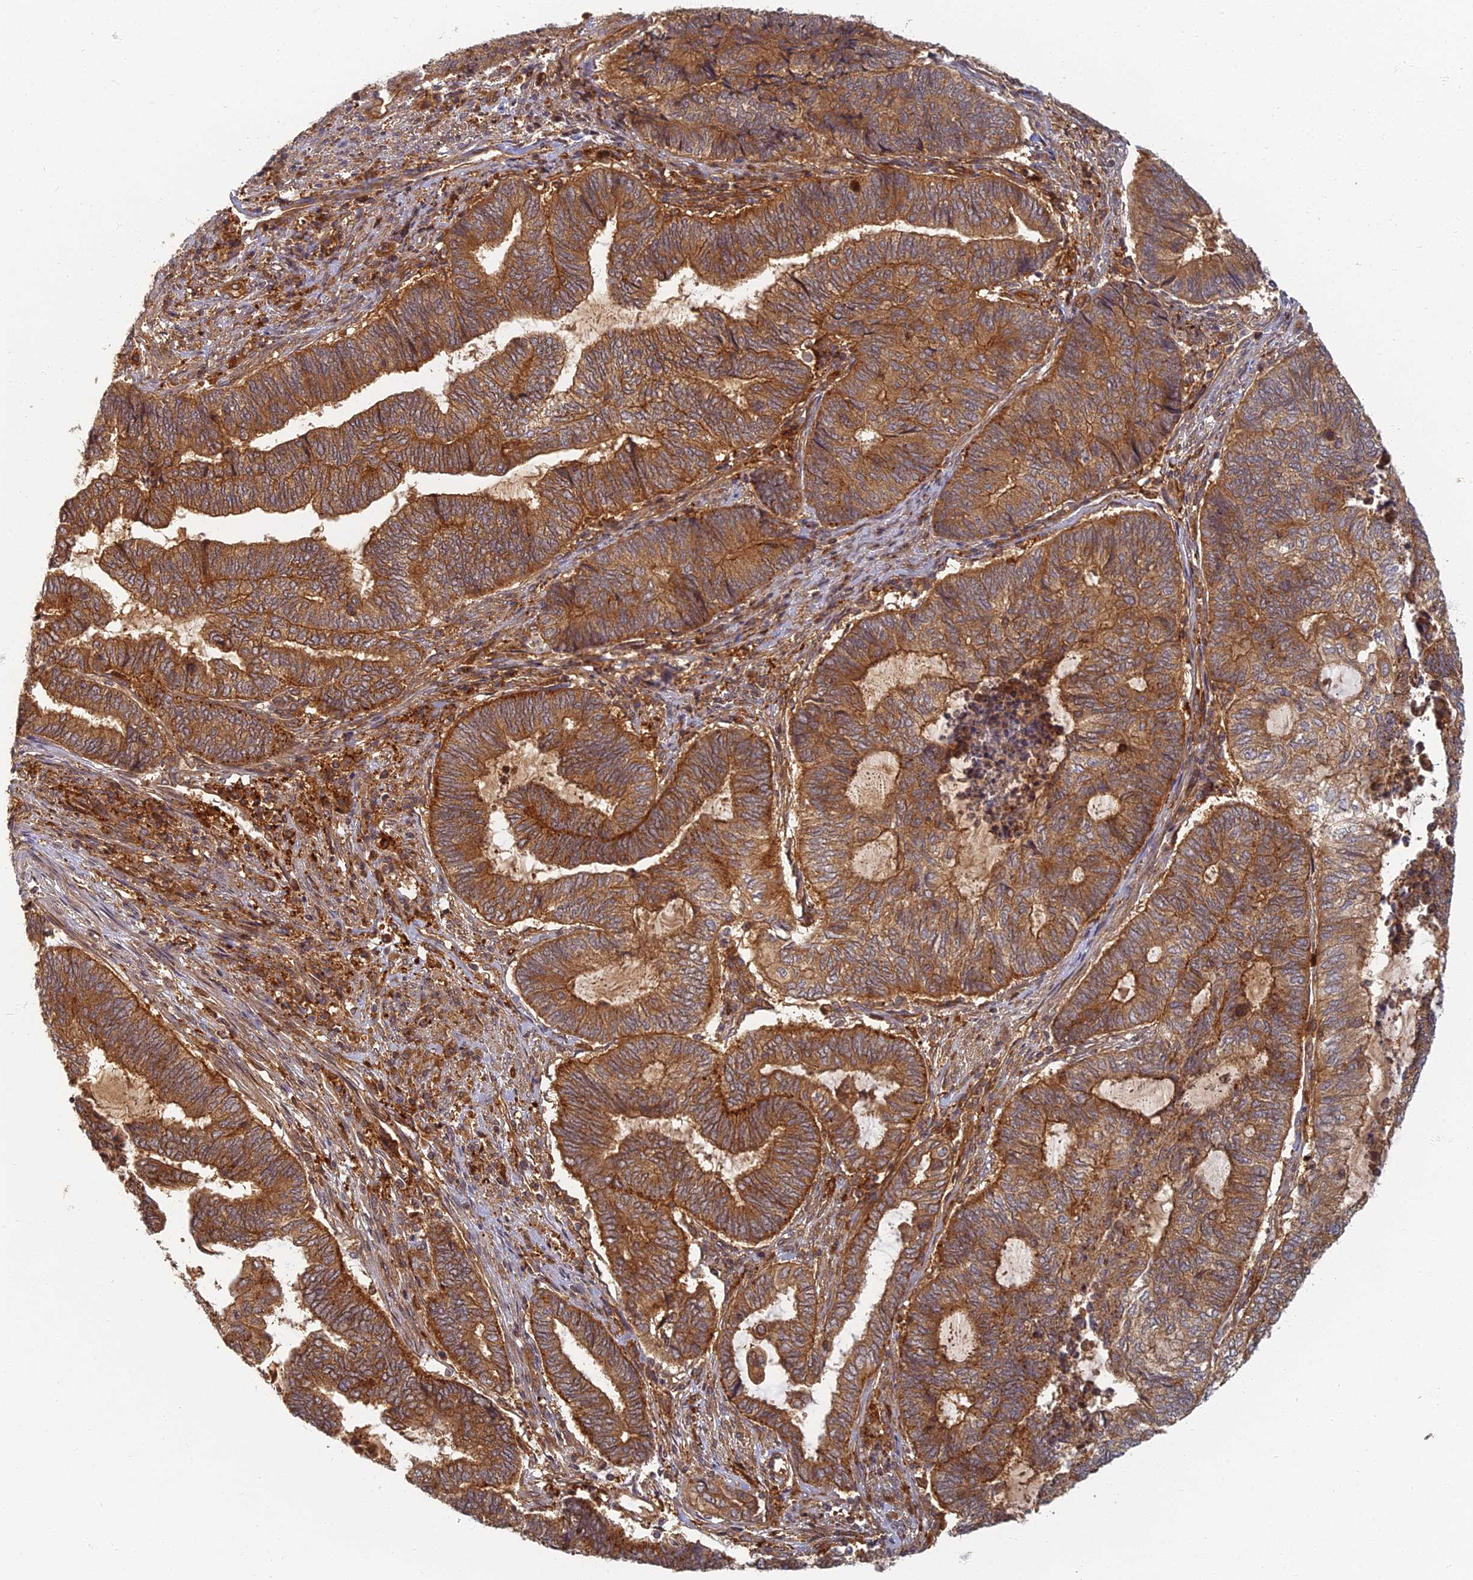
{"staining": {"intensity": "strong", "quantity": ">75%", "location": "cytoplasmic/membranous"}, "tissue": "endometrial cancer", "cell_type": "Tumor cells", "image_type": "cancer", "snomed": [{"axis": "morphology", "description": "Adenocarcinoma, NOS"}, {"axis": "topography", "description": "Uterus"}, {"axis": "topography", "description": "Endometrium"}], "caption": "Protein staining of endometrial cancer (adenocarcinoma) tissue displays strong cytoplasmic/membranous positivity in about >75% of tumor cells.", "gene": "INO80D", "patient": {"sex": "female", "age": 70}}